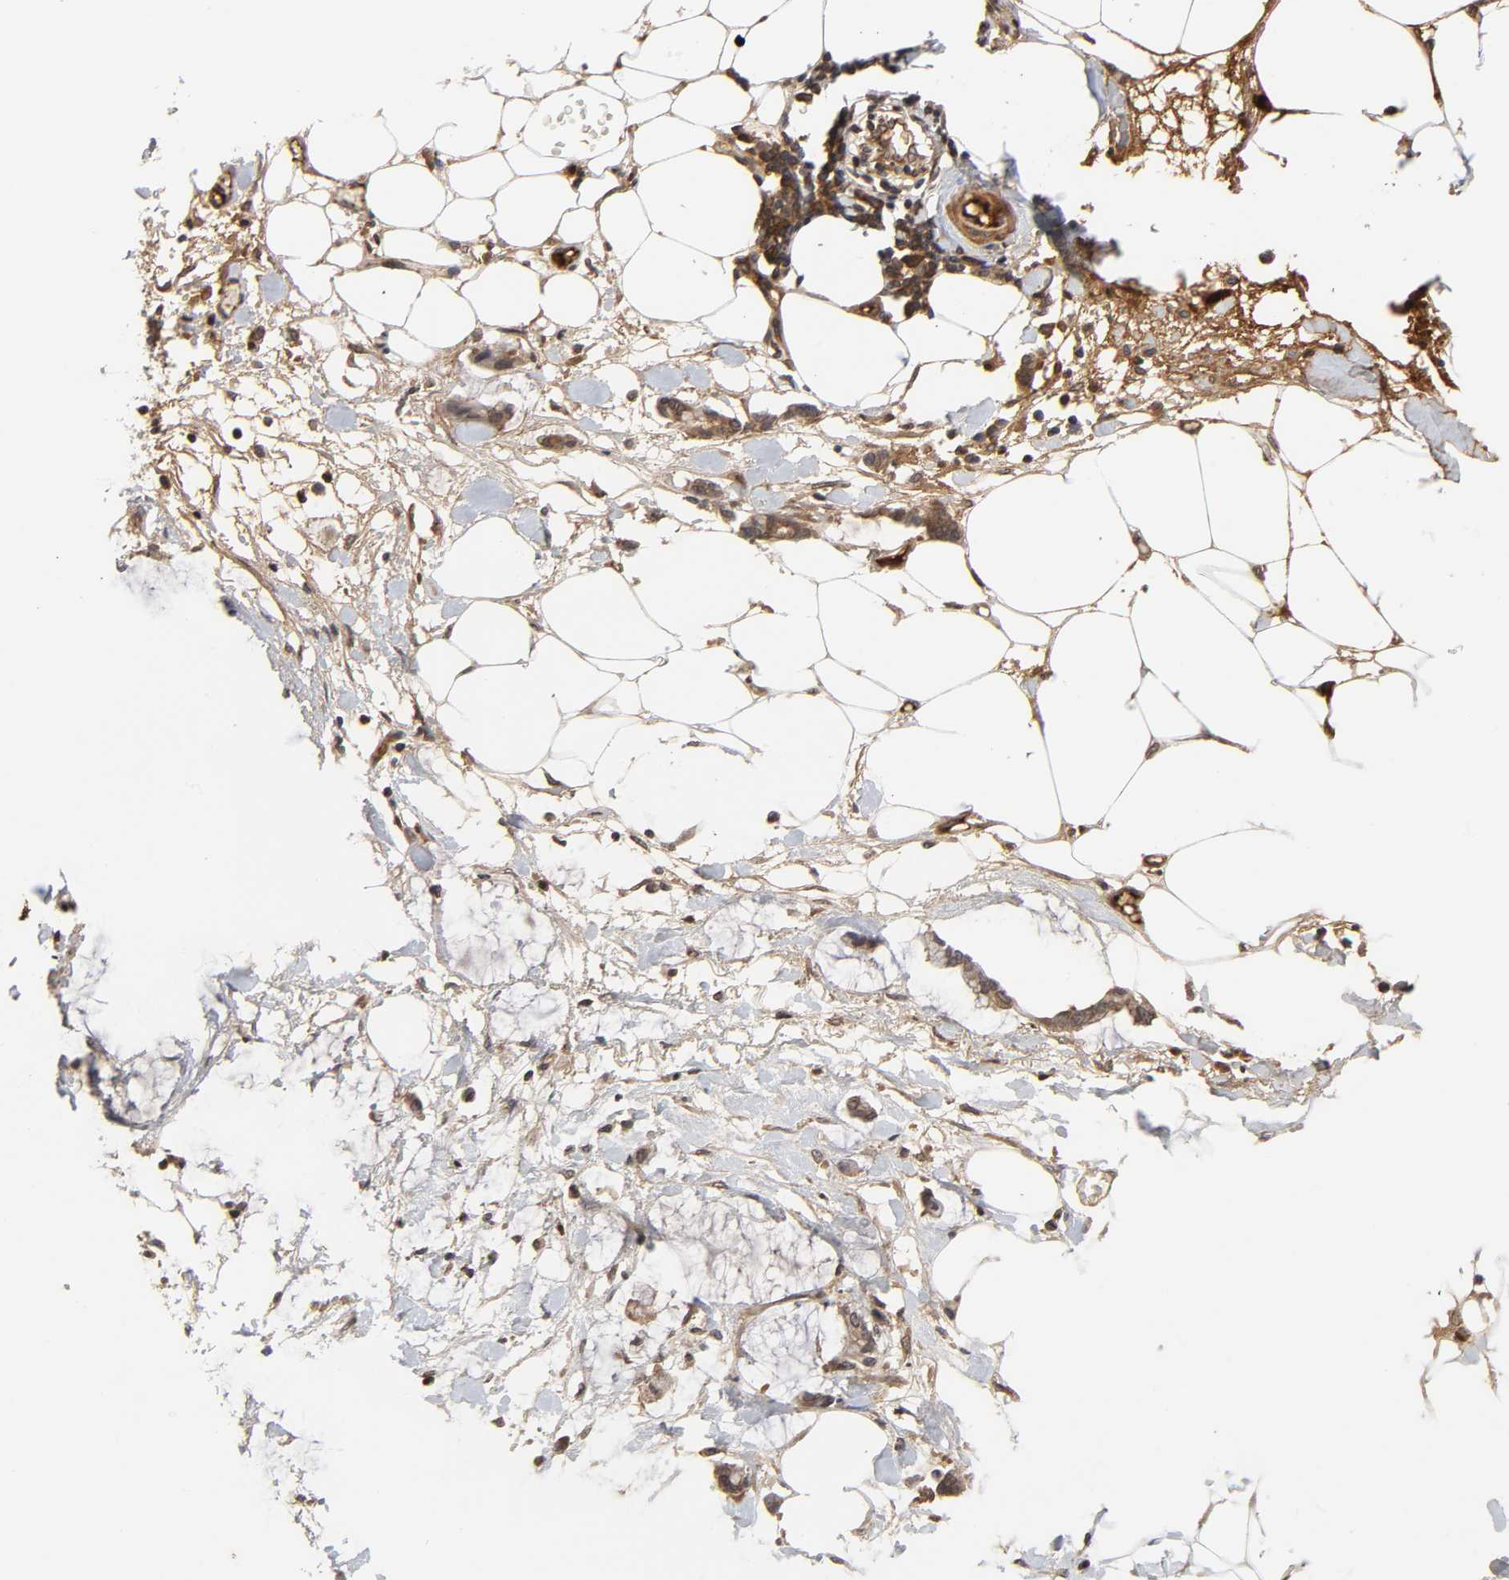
{"staining": {"intensity": "moderate", "quantity": "25%-75%", "location": "cytoplasmic/membranous,nuclear"}, "tissue": "adipose tissue", "cell_type": "Adipocytes", "image_type": "normal", "snomed": [{"axis": "morphology", "description": "Normal tissue, NOS"}, {"axis": "morphology", "description": "Adenocarcinoma, NOS"}, {"axis": "topography", "description": "Colon"}, {"axis": "topography", "description": "Peripheral nerve tissue"}], "caption": "Immunohistochemical staining of normal adipose tissue shows 25%-75% levels of moderate cytoplasmic/membranous,nuclear protein staining in approximately 25%-75% of adipocytes.", "gene": "CPN2", "patient": {"sex": "male", "age": 14}}